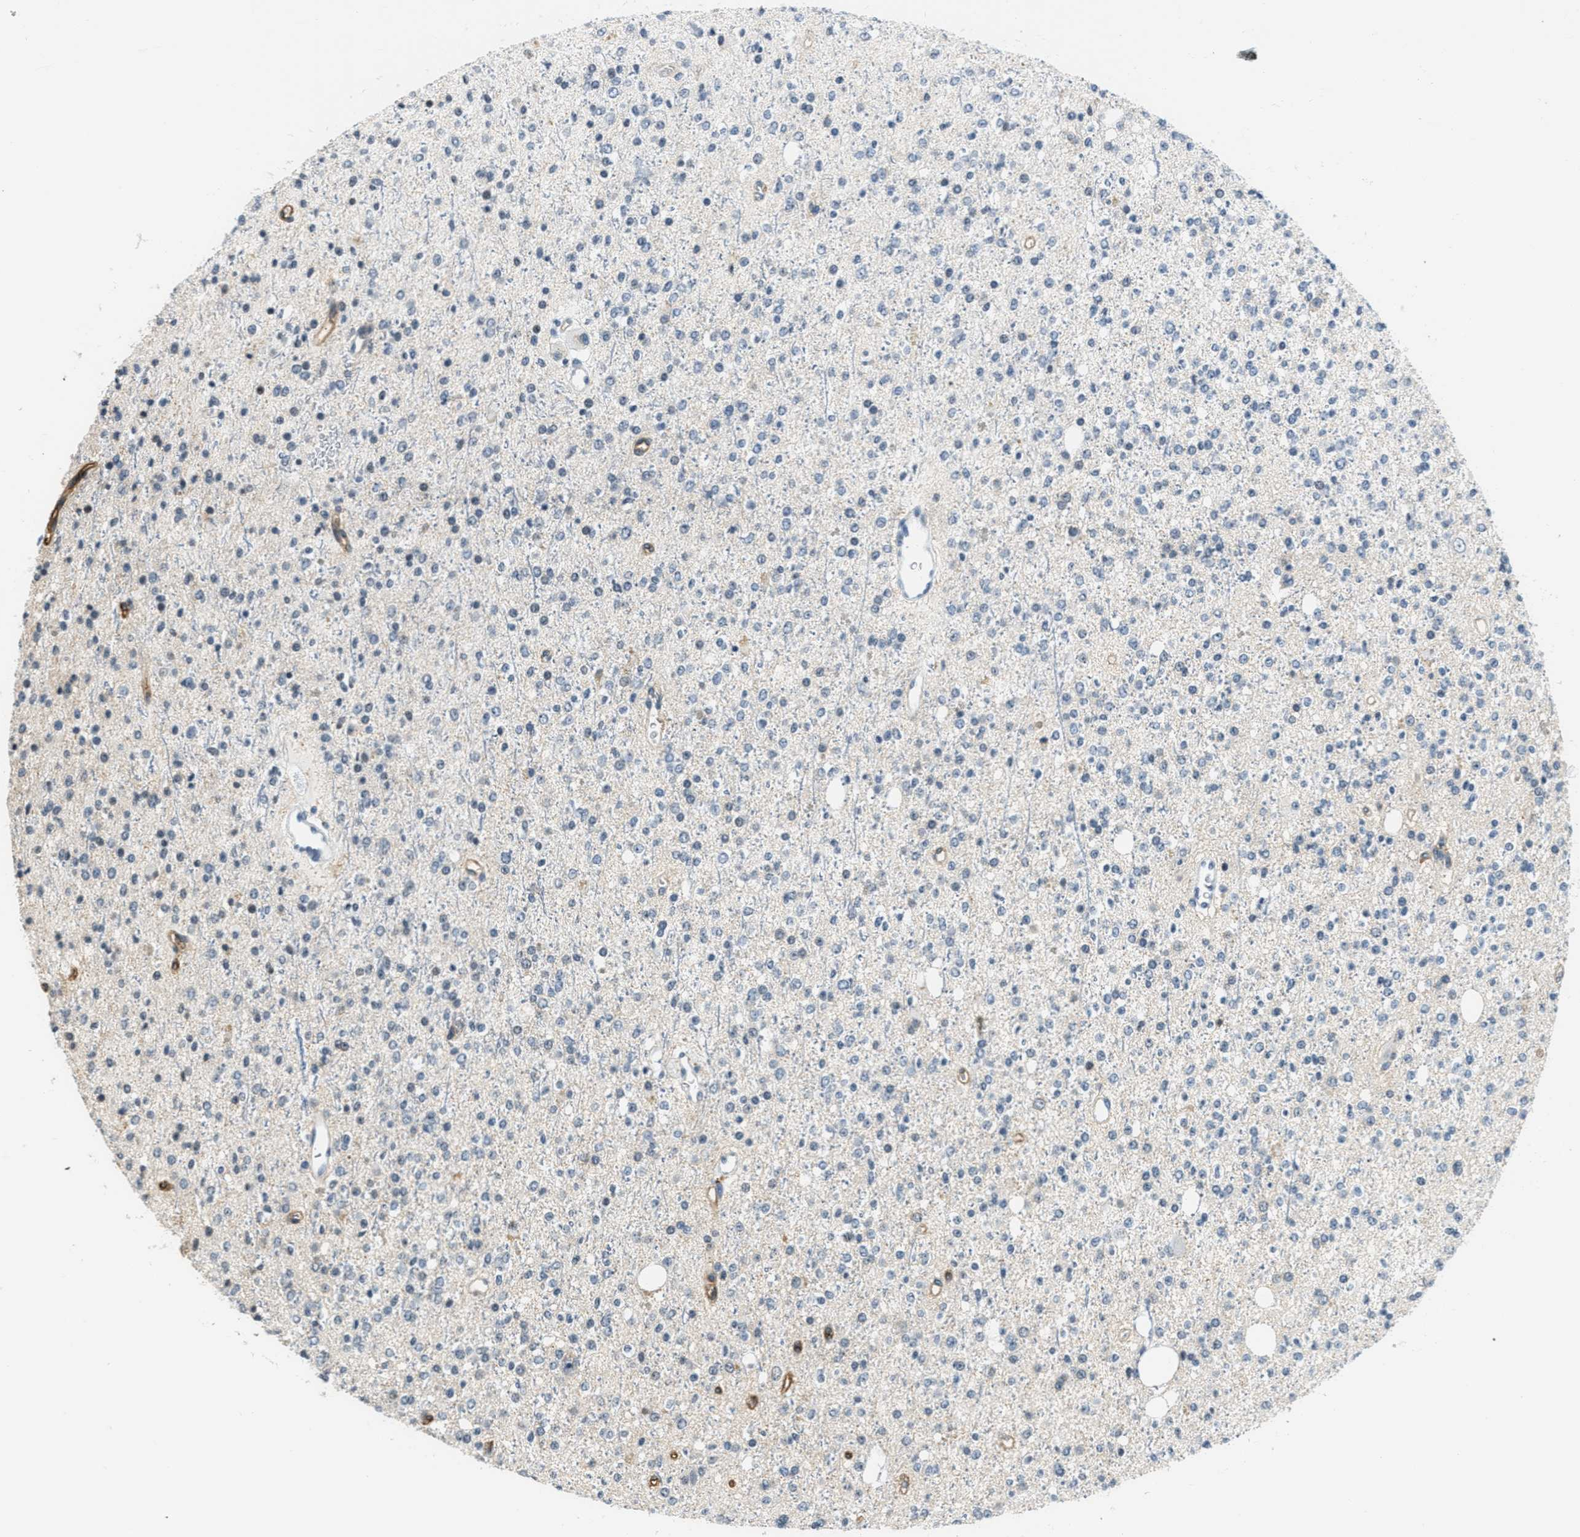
{"staining": {"intensity": "negative", "quantity": "none", "location": "none"}, "tissue": "glioma", "cell_type": "Tumor cells", "image_type": "cancer", "snomed": [{"axis": "morphology", "description": "Glioma, malignant, High grade"}, {"axis": "topography", "description": "Brain"}], "caption": "DAB (3,3'-diaminobenzidine) immunohistochemical staining of human malignant glioma (high-grade) displays no significant staining in tumor cells. (DAB immunohistochemistry (IHC), high magnification).", "gene": "CA4", "patient": {"sex": "male", "age": 34}}